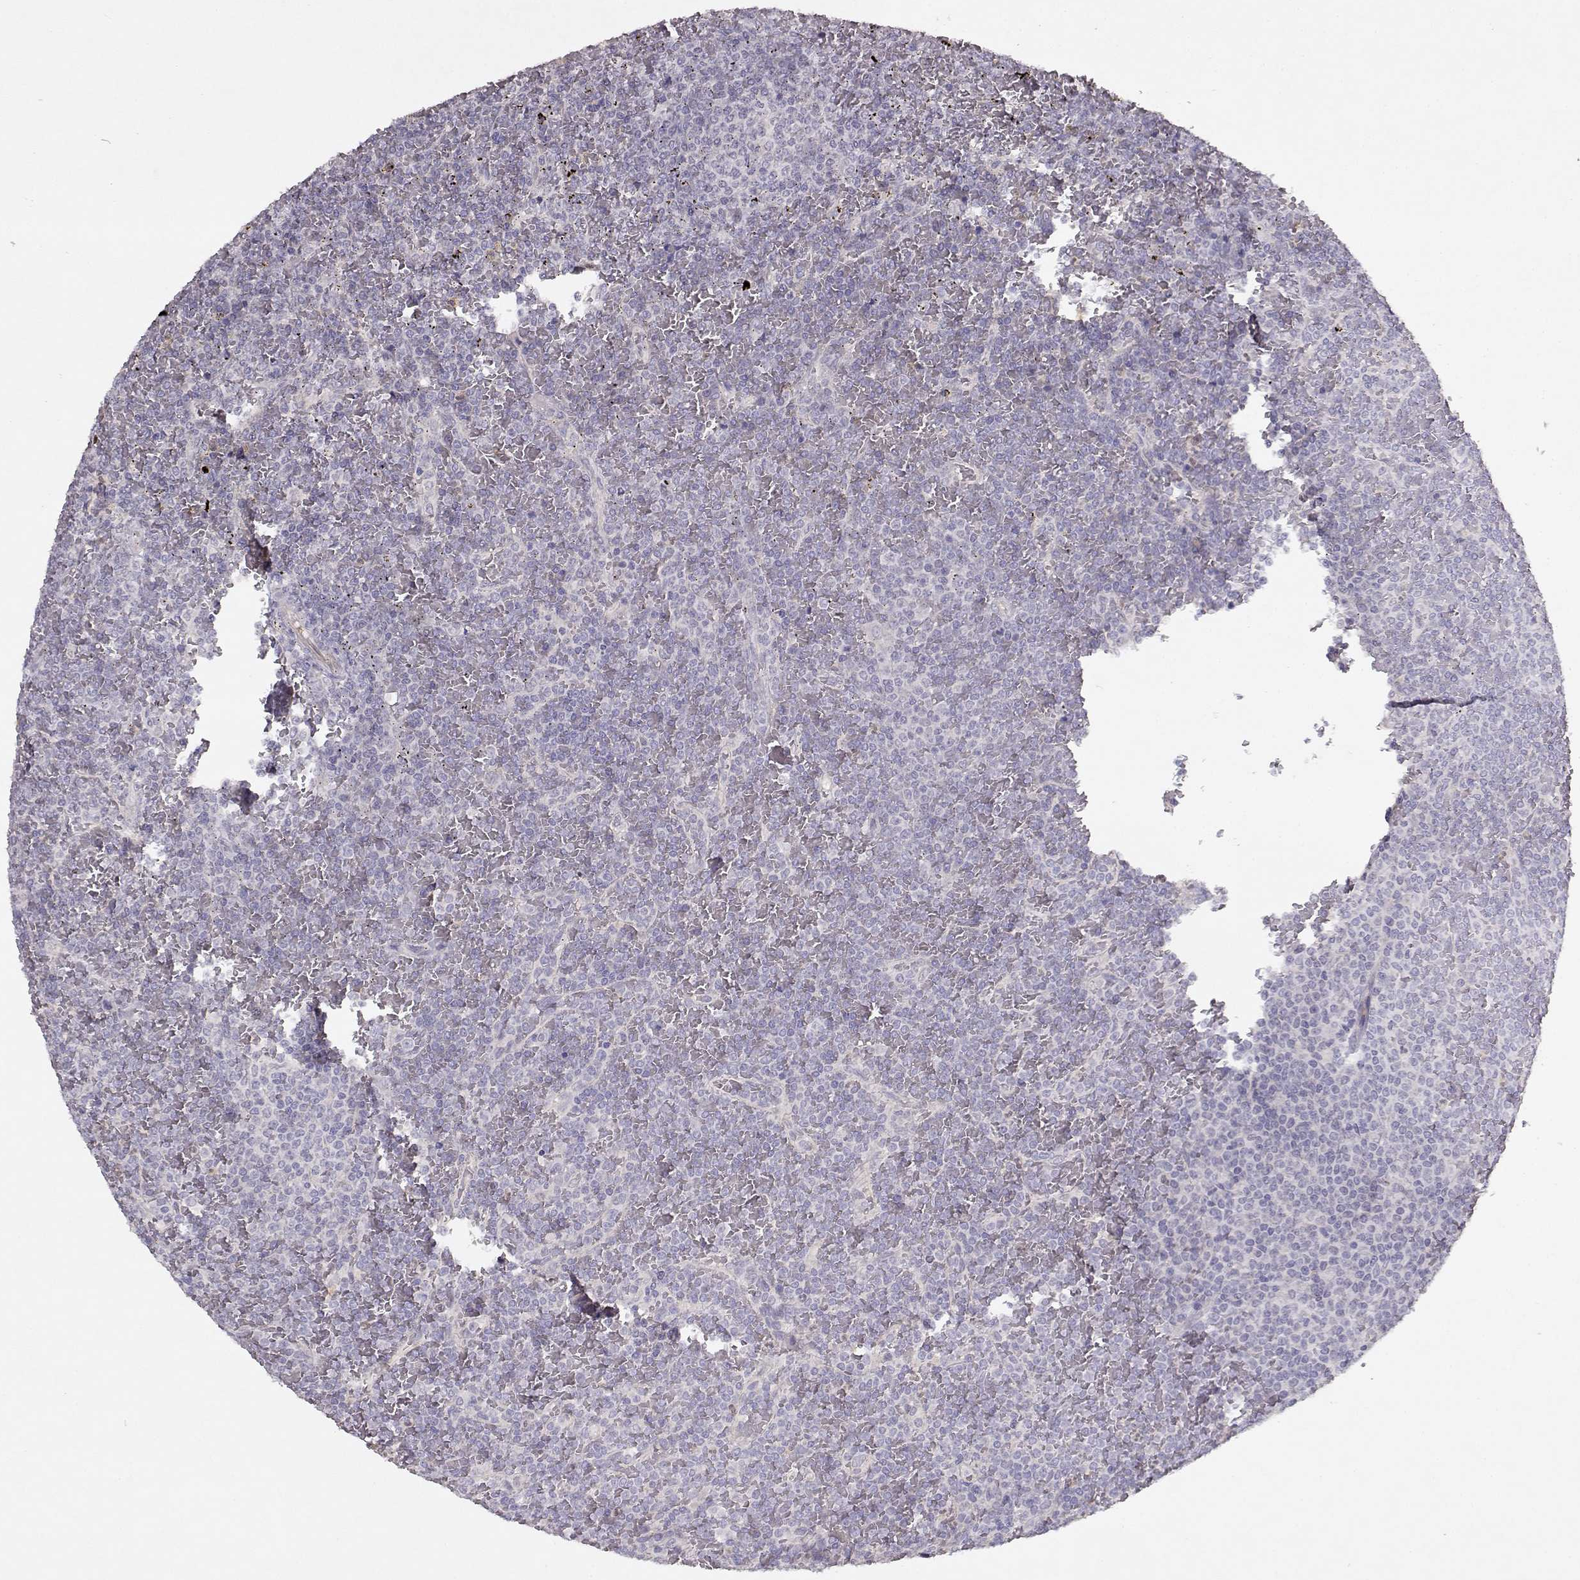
{"staining": {"intensity": "negative", "quantity": "none", "location": "none"}, "tissue": "lymphoma", "cell_type": "Tumor cells", "image_type": "cancer", "snomed": [{"axis": "morphology", "description": "Malignant lymphoma, non-Hodgkin's type, Low grade"}, {"axis": "topography", "description": "Spleen"}], "caption": "High magnification brightfield microscopy of low-grade malignant lymphoma, non-Hodgkin's type stained with DAB (3,3'-diaminobenzidine) (brown) and counterstained with hematoxylin (blue): tumor cells show no significant positivity.", "gene": "BMX", "patient": {"sex": "female", "age": 77}}